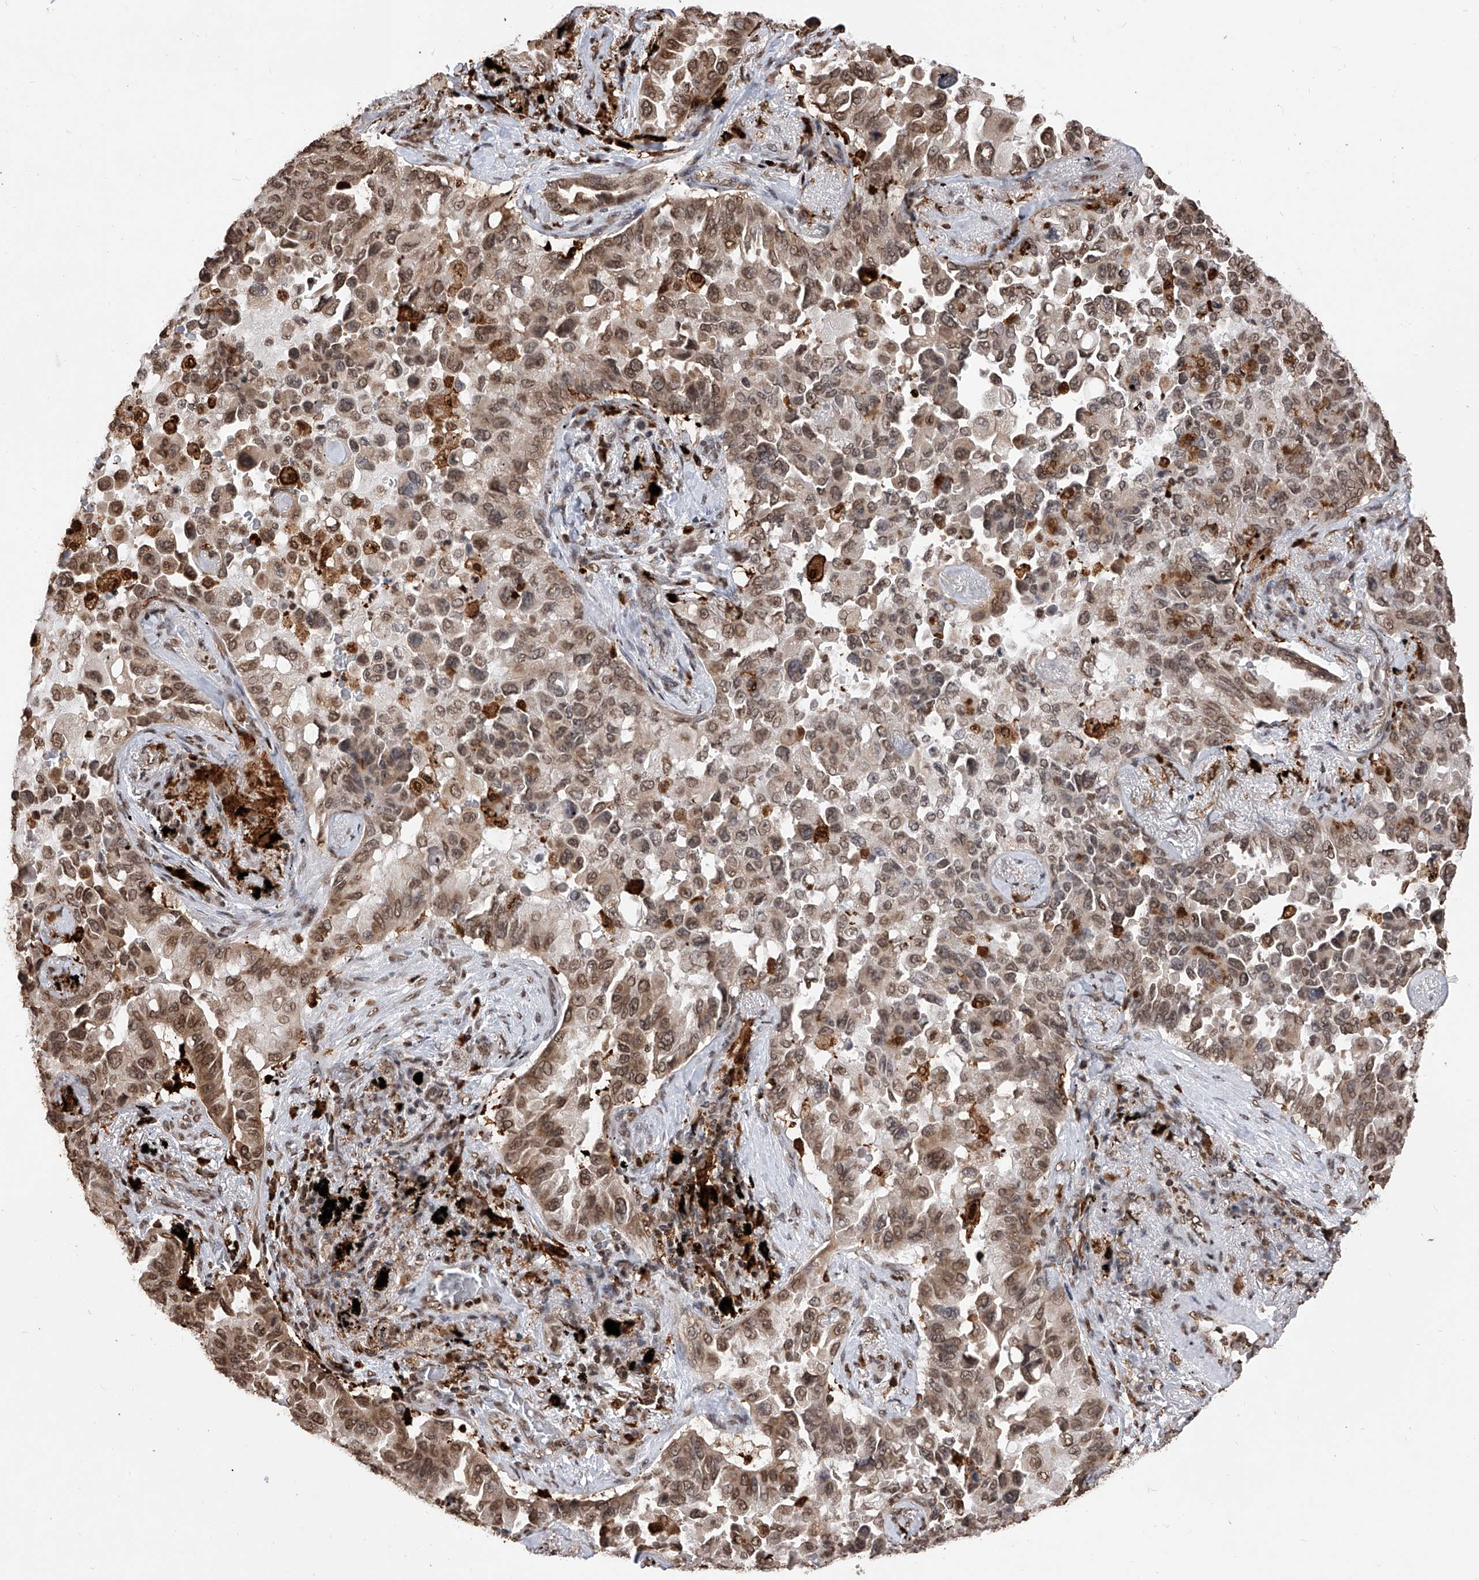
{"staining": {"intensity": "moderate", "quantity": ">75%", "location": "cytoplasmic/membranous,nuclear"}, "tissue": "lung cancer", "cell_type": "Tumor cells", "image_type": "cancer", "snomed": [{"axis": "morphology", "description": "Adenocarcinoma, NOS"}, {"axis": "topography", "description": "Lung"}], "caption": "IHC (DAB (3,3'-diaminobenzidine)) staining of human lung cancer (adenocarcinoma) reveals moderate cytoplasmic/membranous and nuclear protein positivity in about >75% of tumor cells.", "gene": "CFAP410", "patient": {"sex": "female", "age": 67}}